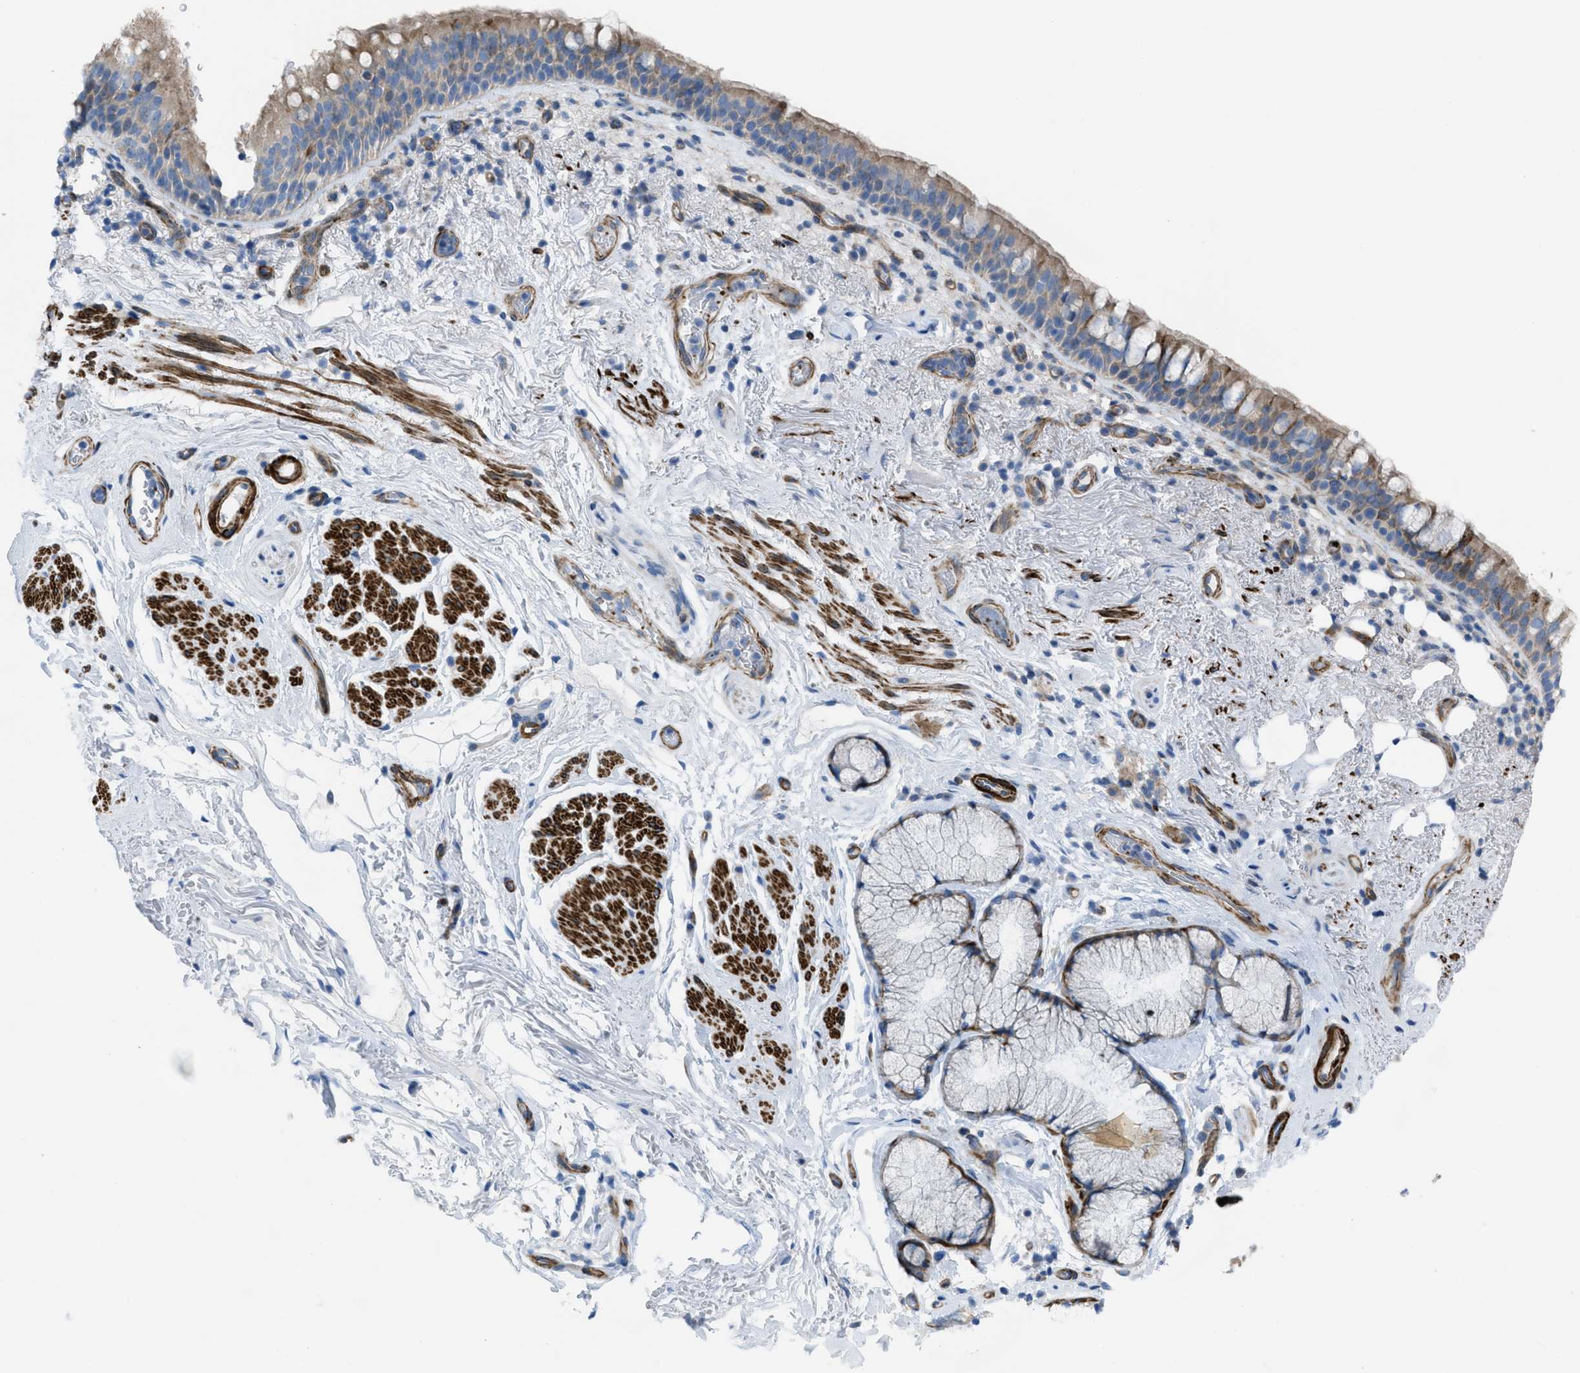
{"staining": {"intensity": "weak", "quantity": ">75%", "location": "cytoplasmic/membranous"}, "tissue": "bronchus", "cell_type": "Respiratory epithelial cells", "image_type": "normal", "snomed": [{"axis": "morphology", "description": "Normal tissue, NOS"}, {"axis": "morphology", "description": "Inflammation, NOS"}, {"axis": "topography", "description": "Cartilage tissue"}, {"axis": "topography", "description": "Bronchus"}], "caption": "The micrograph exhibits immunohistochemical staining of normal bronchus. There is weak cytoplasmic/membranous positivity is present in about >75% of respiratory epithelial cells.", "gene": "KCNH7", "patient": {"sex": "male", "age": 77}}